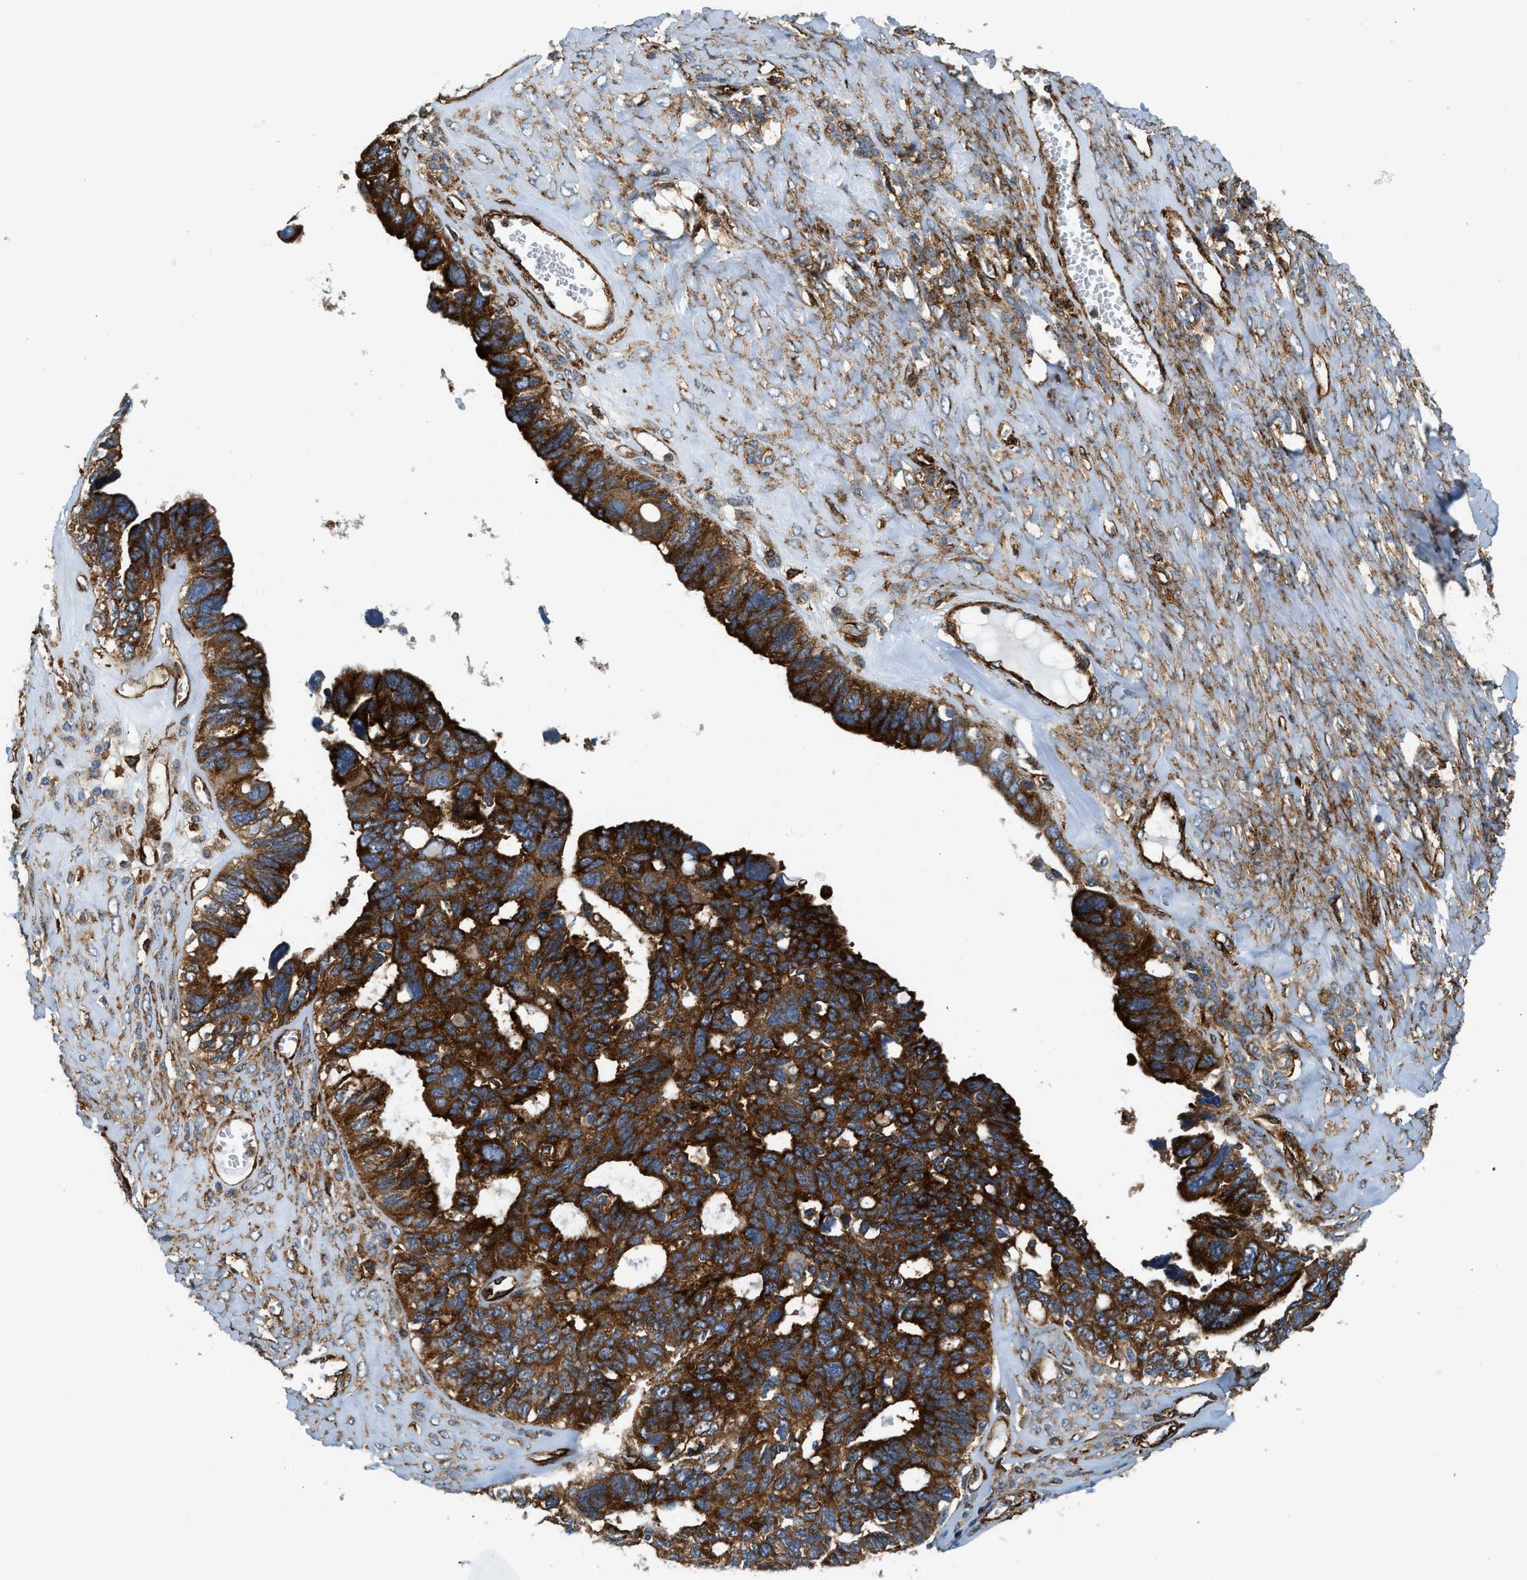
{"staining": {"intensity": "strong", "quantity": ">75%", "location": "cytoplasmic/membranous"}, "tissue": "ovarian cancer", "cell_type": "Tumor cells", "image_type": "cancer", "snomed": [{"axis": "morphology", "description": "Cystadenocarcinoma, serous, NOS"}, {"axis": "topography", "description": "Ovary"}], "caption": "Approximately >75% of tumor cells in ovarian cancer (serous cystadenocarcinoma) demonstrate strong cytoplasmic/membranous protein positivity as visualized by brown immunohistochemical staining.", "gene": "HIP1", "patient": {"sex": "female", "age": 79}}